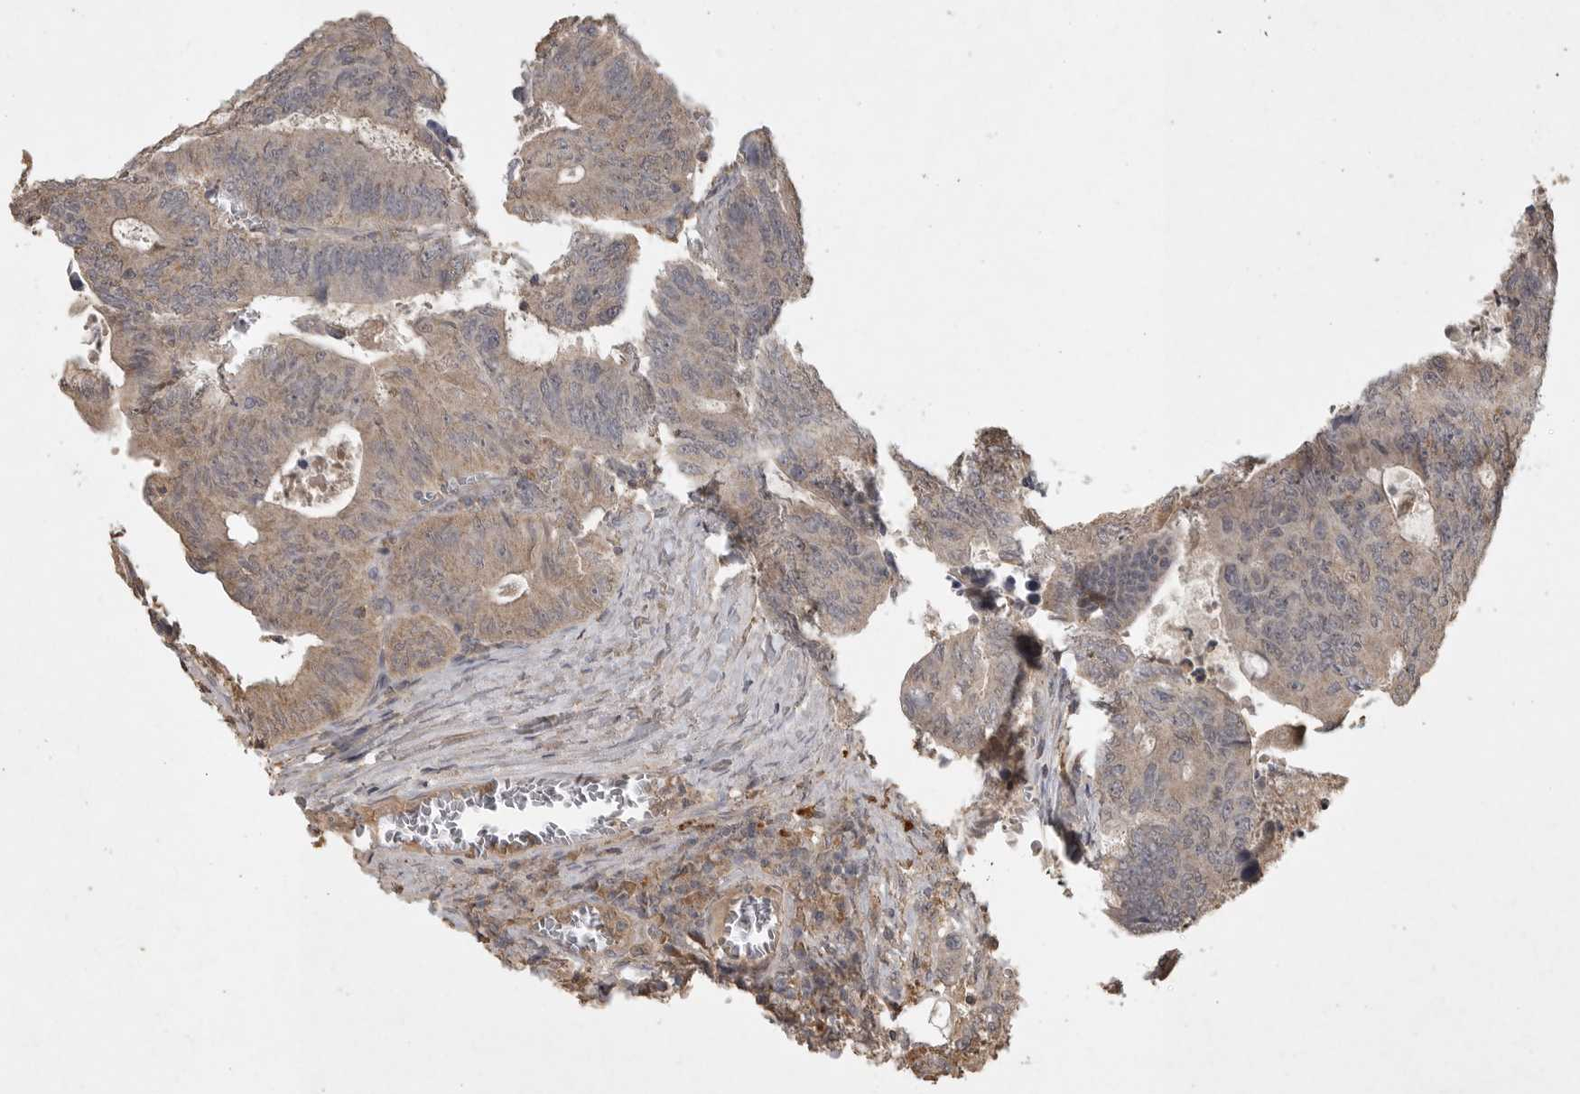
{"staining": {"intensity": "weak", "quantity": ">75%", "location": "cytoplasmic/membranous"}, "tissue": "colorectal cancer", "cell_type": "Tumor cells", "image_type": "cancer", "snomed": [{"axis": "morphology", "description": "Adenocarcinoma, NOS"}, {"axis": "topography", "description": "Colon"}], "caption": "This is a micrograph of IHC staining of colorectal cancer, which shows weak positivity in the cytoplasmic/membranous of tumor cells.", "gene": "ADAMTS4", "patient": {"sex": "male", "age": 87}}